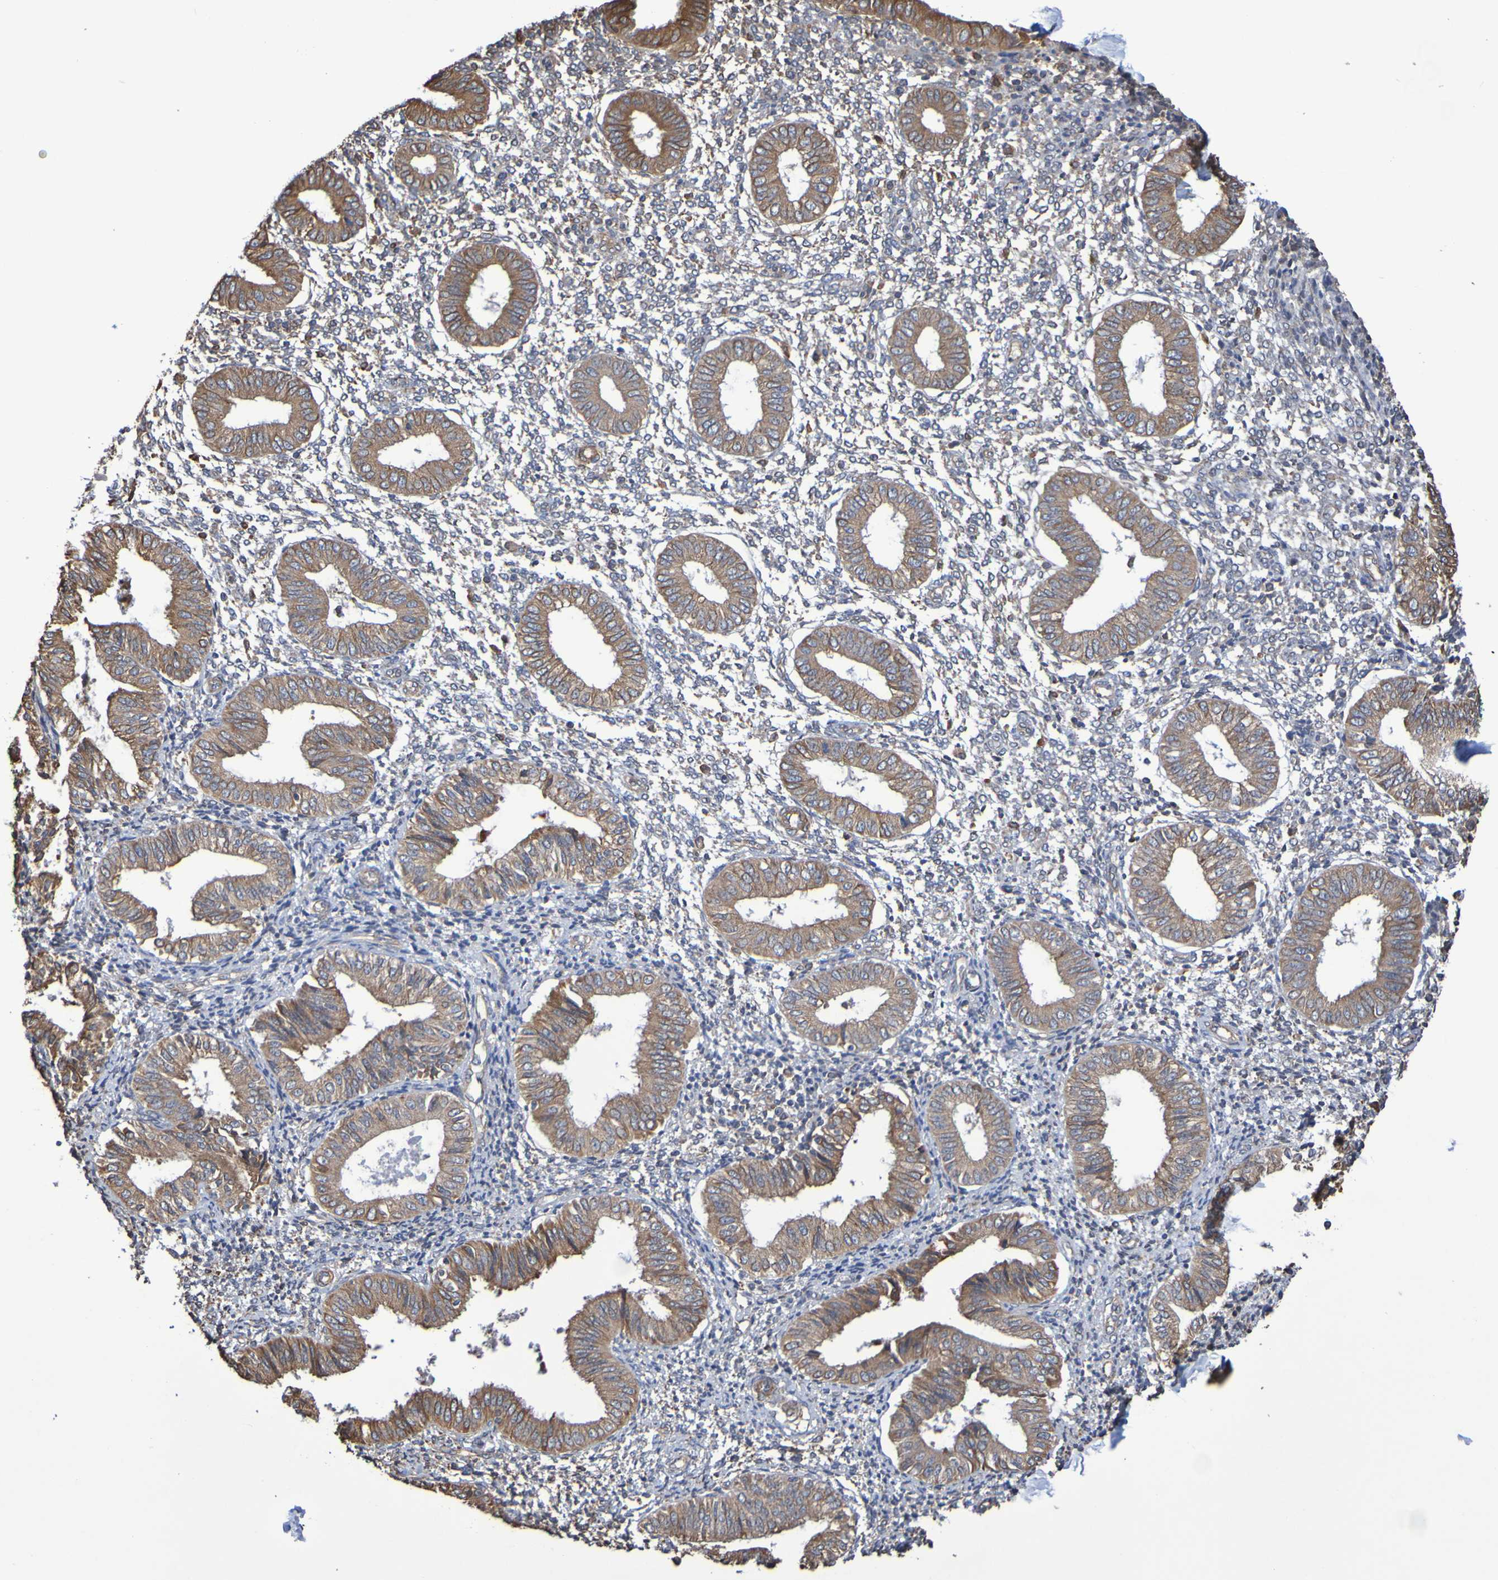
{"staining": {"intensity": "weak", "quantity": ">75%", "location": "cytoplasmic/membranous"}, "tissue": "endometrium", "cell_type": "Cells in endometrial stroma", "image_type": "normal", "snomed": [{"axis": "morphology", "description": "Normal tissue, NOS"}, {"axis": "topography", "description": "Endometrium"}], "caption": "Protein staining exhibits weak cytoplasmic/membranous staining in approximately >75% of cells in endometrial stroma in unremarkable endometrium.", "gene": "RAB11A", "patient": {"sex": "female", "age": 50}}